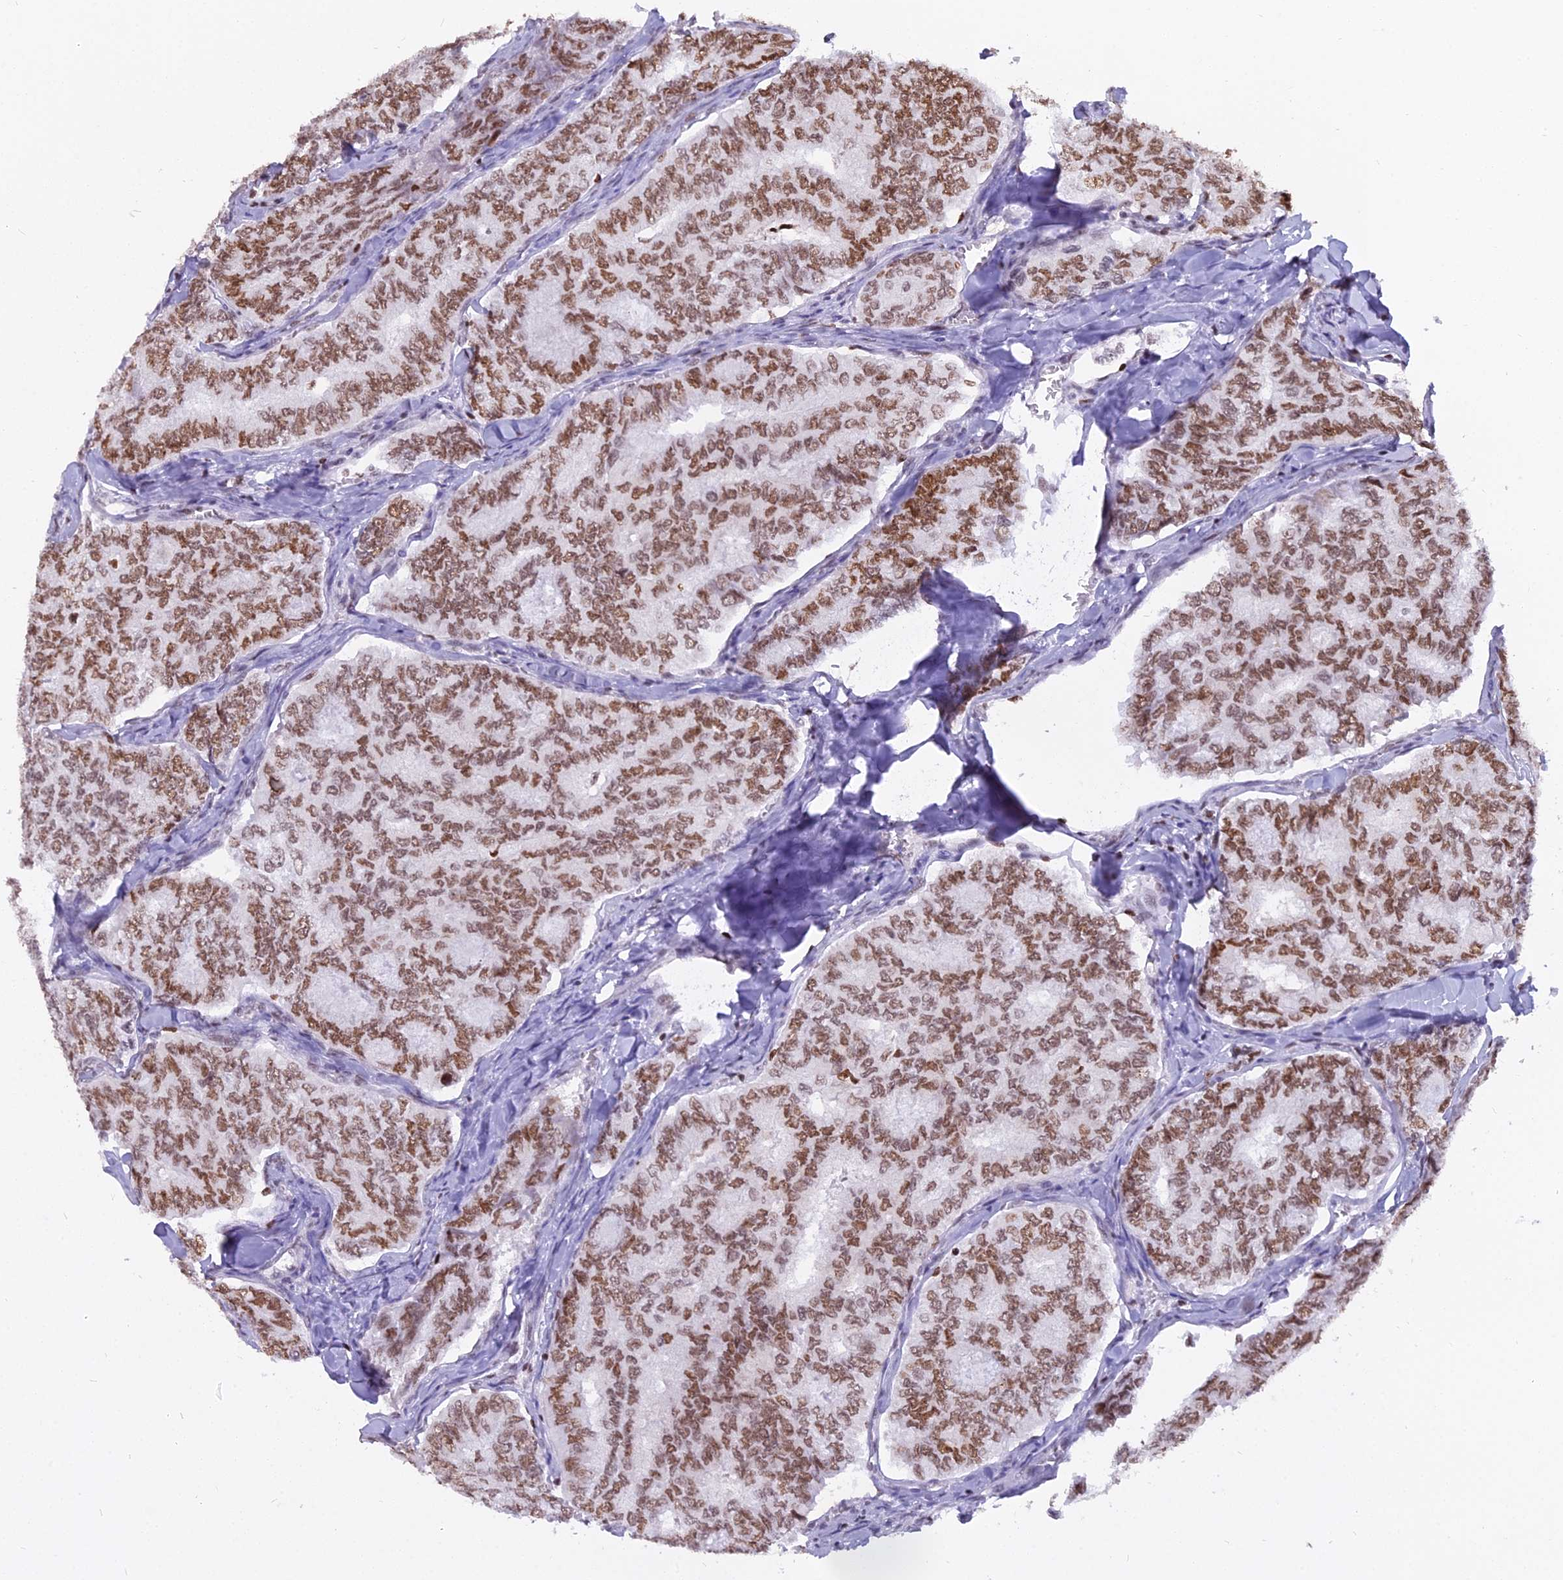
{"staining": {"intensity": "moderate", "quantity": ">75%", "location": "nuclear"}, "tissue": "thyroid cancer", "cell_type": "Tumor cells", "image_type": "cancer", "snomed": [{"axis": "morphology", "description": "Papillary adenocarcinoma, NOS"}, {"axis": "topography", "description": "Thyroid gland"}], "caption": "Papillary adenocarcinoma (thyroid) stained with a brown dye shows moderate nuclear positive expression in approximately >75% of tumor cells.", "gene": "PARP1", "patient": {"sex": "female", "age": 35}}